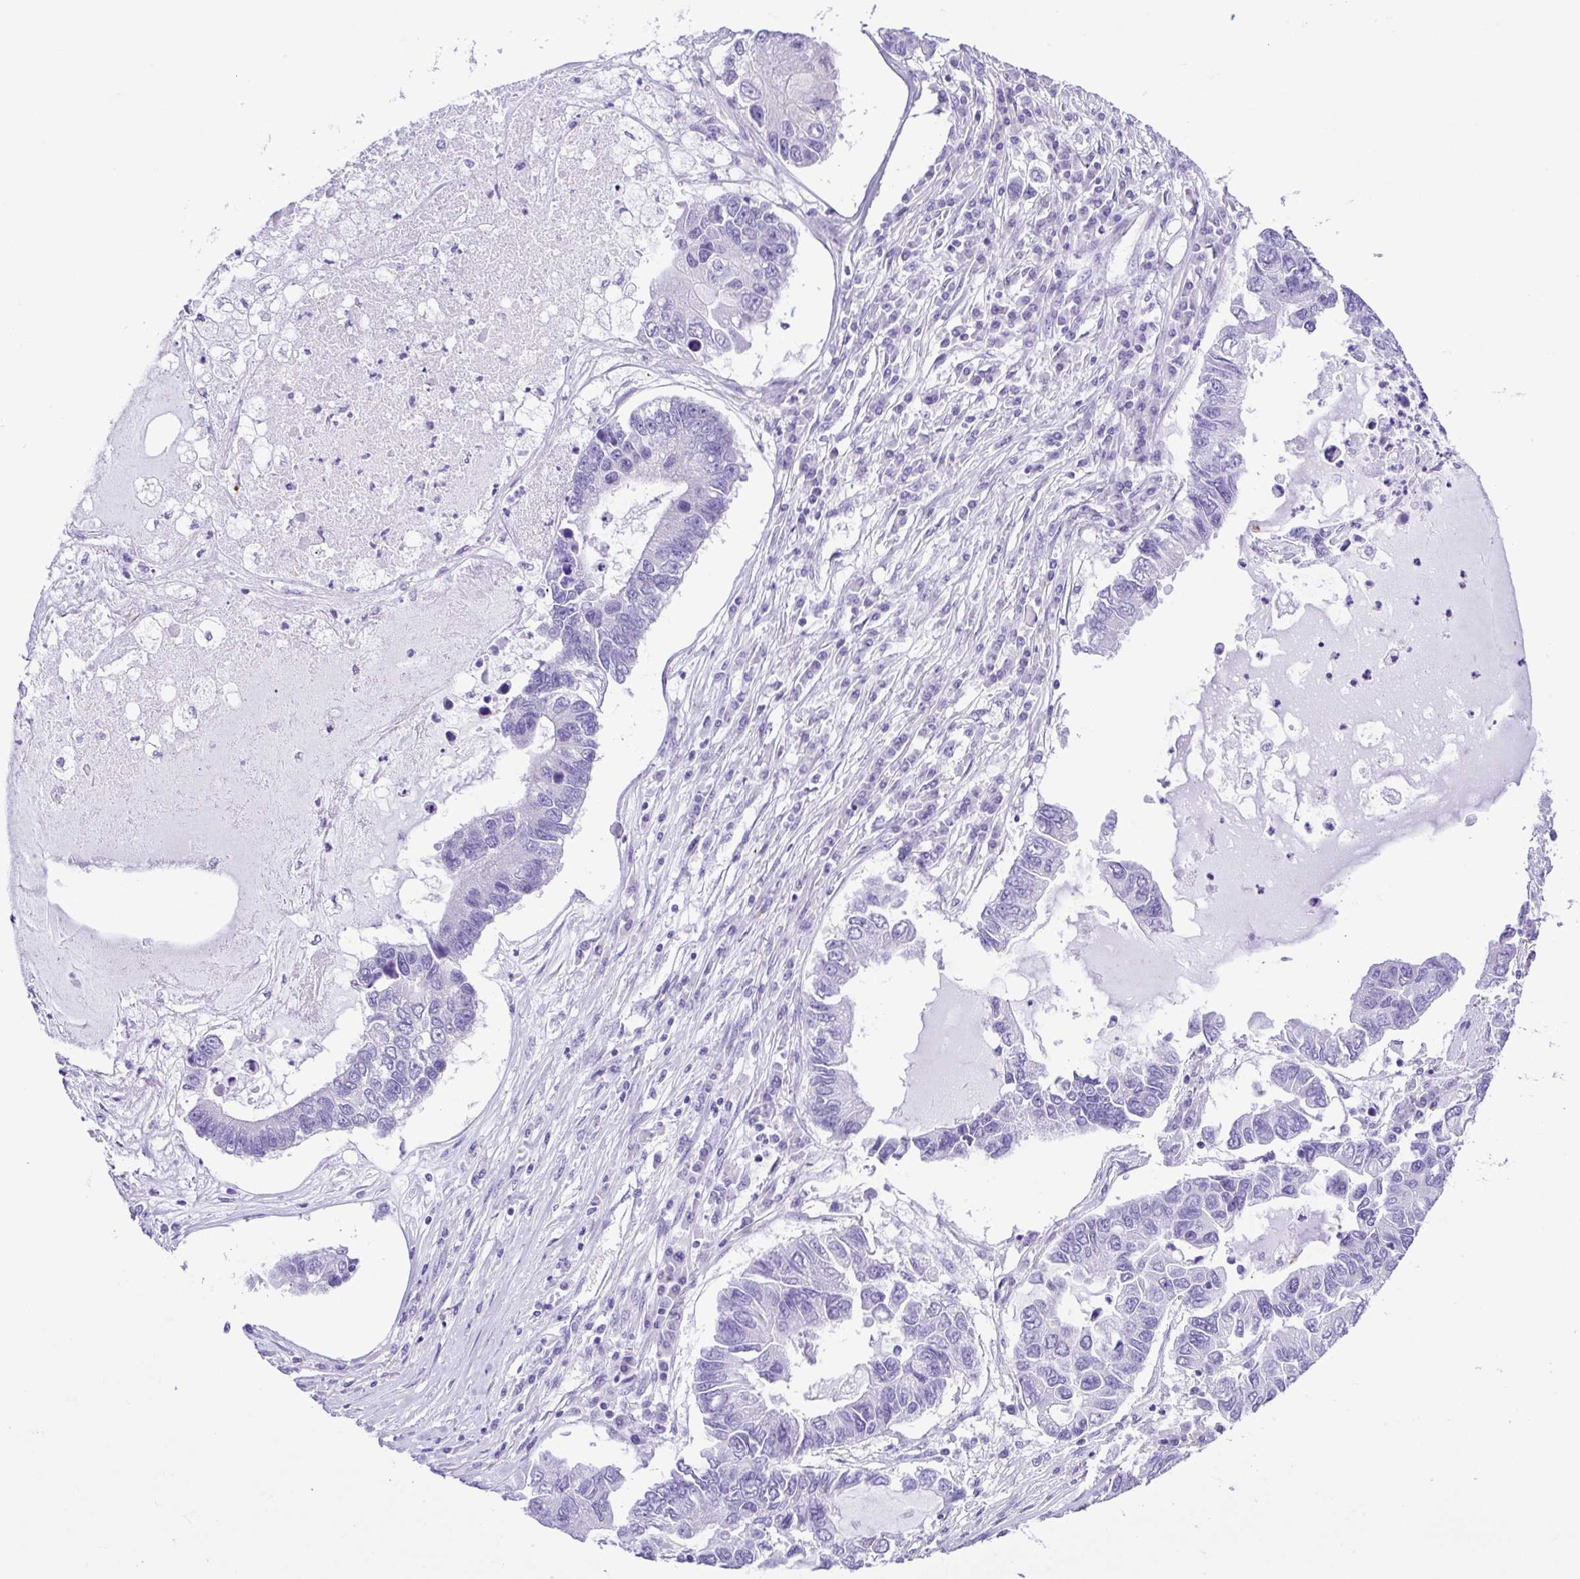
{"staining": {"intensity": "negative", "quantity": "none", "location": "none"}, "tissue": "lung cancer", "cell_type": "Tumor cells", "image_type": "cancer", "snomed": [{"axis": "morphology", "description": "Adenocarcinoma, NOS"}, {"axis": "topography", "description": "Bronchus"}, {"axis": "topography", "description": "Lung"}], "caption": "Histopathology image shows no significant protein staining in tumor cells of lung cancer (adenocarcinoma). (DAB (3,3'-diaminobenzidine) immunohistochemistry (IHC) with hematoxylin counter stain).", "gene": "PAK3", "patient": {"sex": "female", "age": 51}}